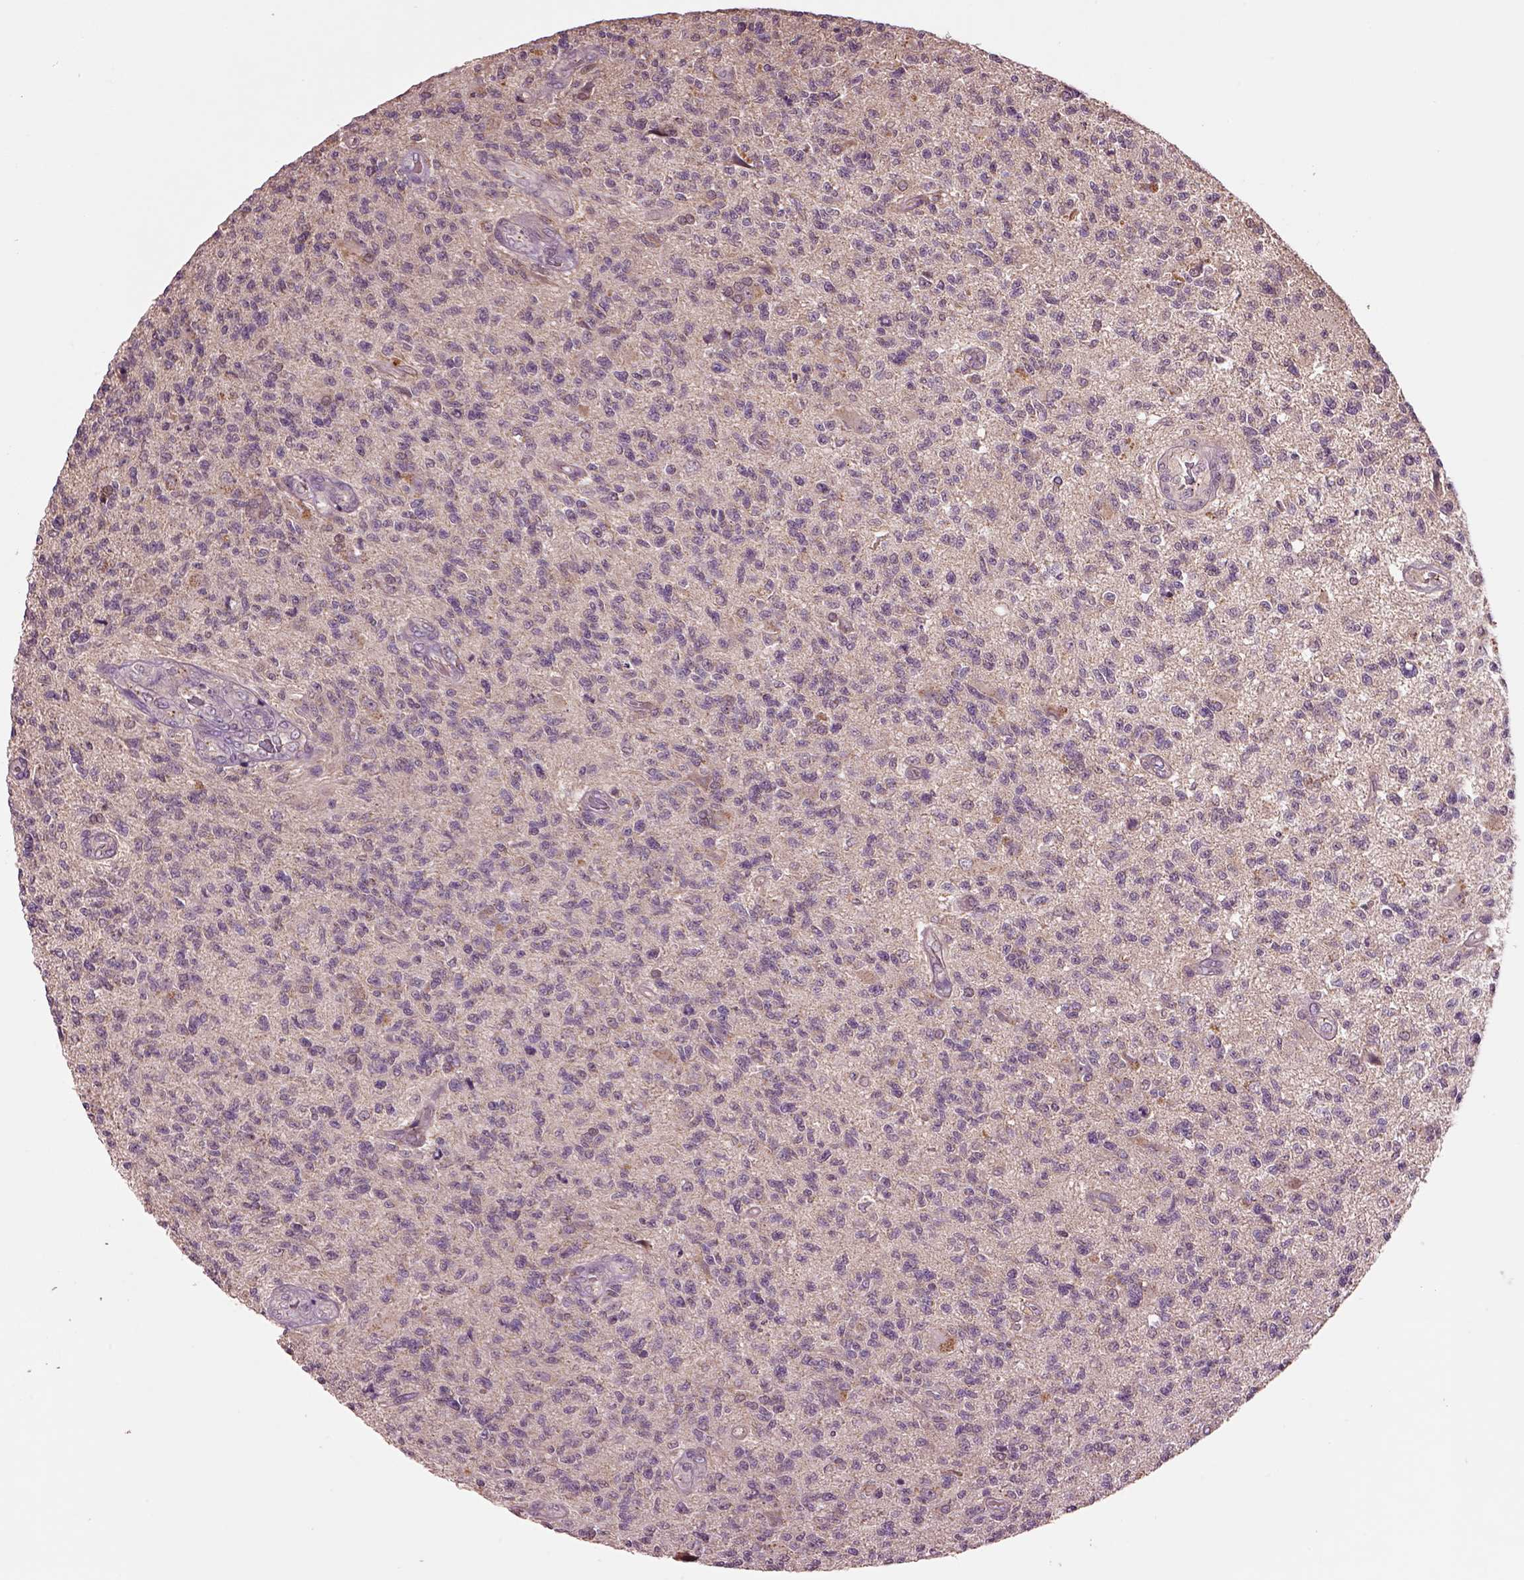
{"staining": {"intensity": "negative", "quantity": "none", "location": "none"}, "tissue": "glioma", "cell_type": "Tumor cells", "image_type": "cancer", "snomed": [{"axis": "morphology", "description": "Glioma, malignant, High grade"}, {"axis": "topography", "description": "Brain"}], "caption": "Tumor cells are negative for protein expression in human malignant glioma (high-grade).", "gene": "MTHFS", "patient": {"sex": "male", "age": 56}}